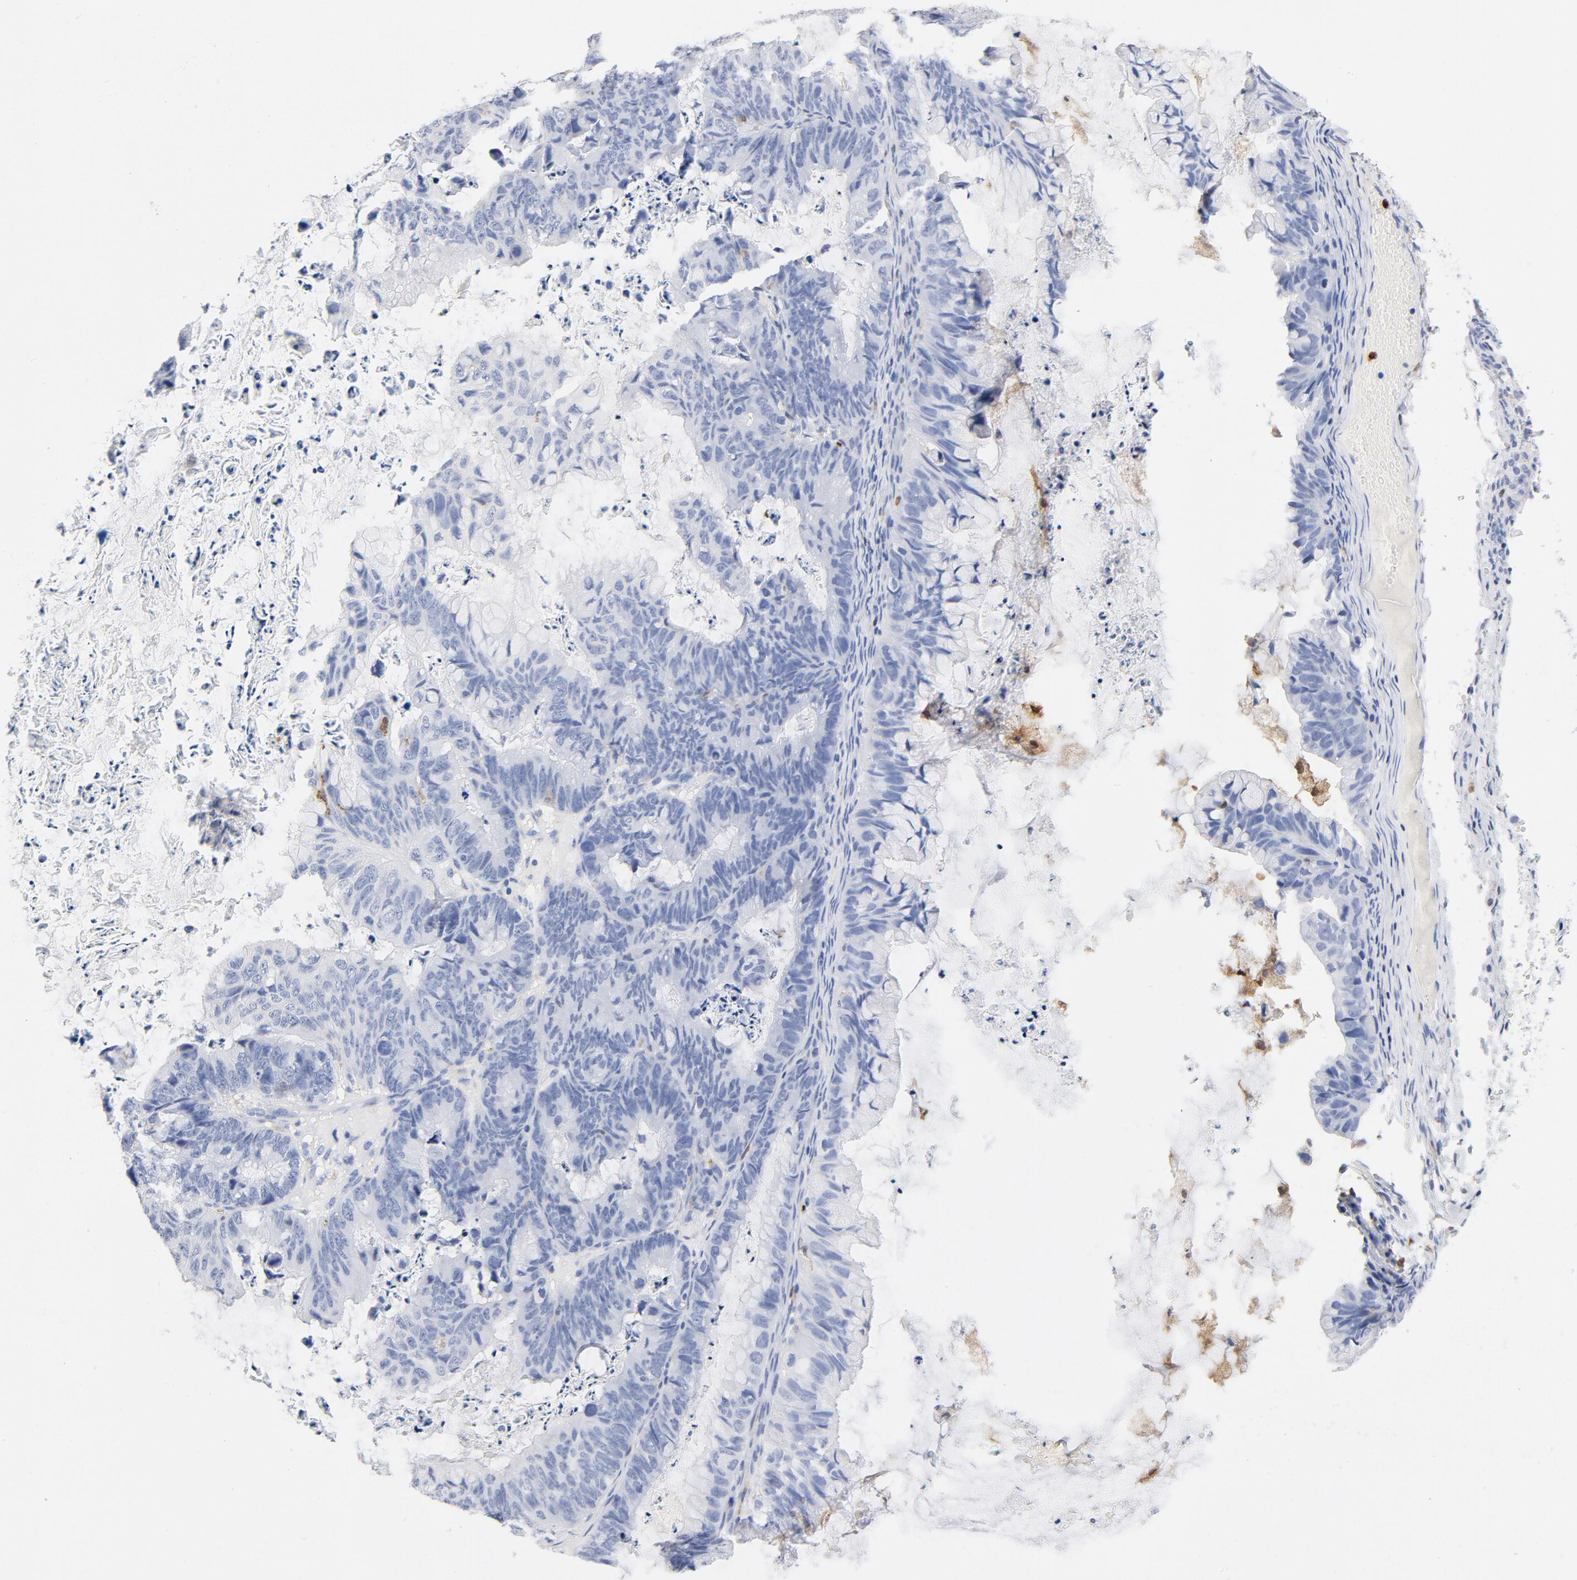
{"staining": {"intensity": "negative", "quantity": "none", "location": "none"}, "tissue": "ovarian cancer", "cell_type": "Tumor cells", "image_type": "cancer", "snomed": [{"axis": "morphology", "description": "Cystadenocarcinoma, mucinous, NOS"}, {"axis": "topography", "description": "Ovary"}], "caption": "Immunohistochemical staining of human ovarian cancer (mucinous cystadenocarcinoma) reveals no significant expression in tumor cells.", "gene": "NCF1", "patient": {"sex": "female", "age": 36}}